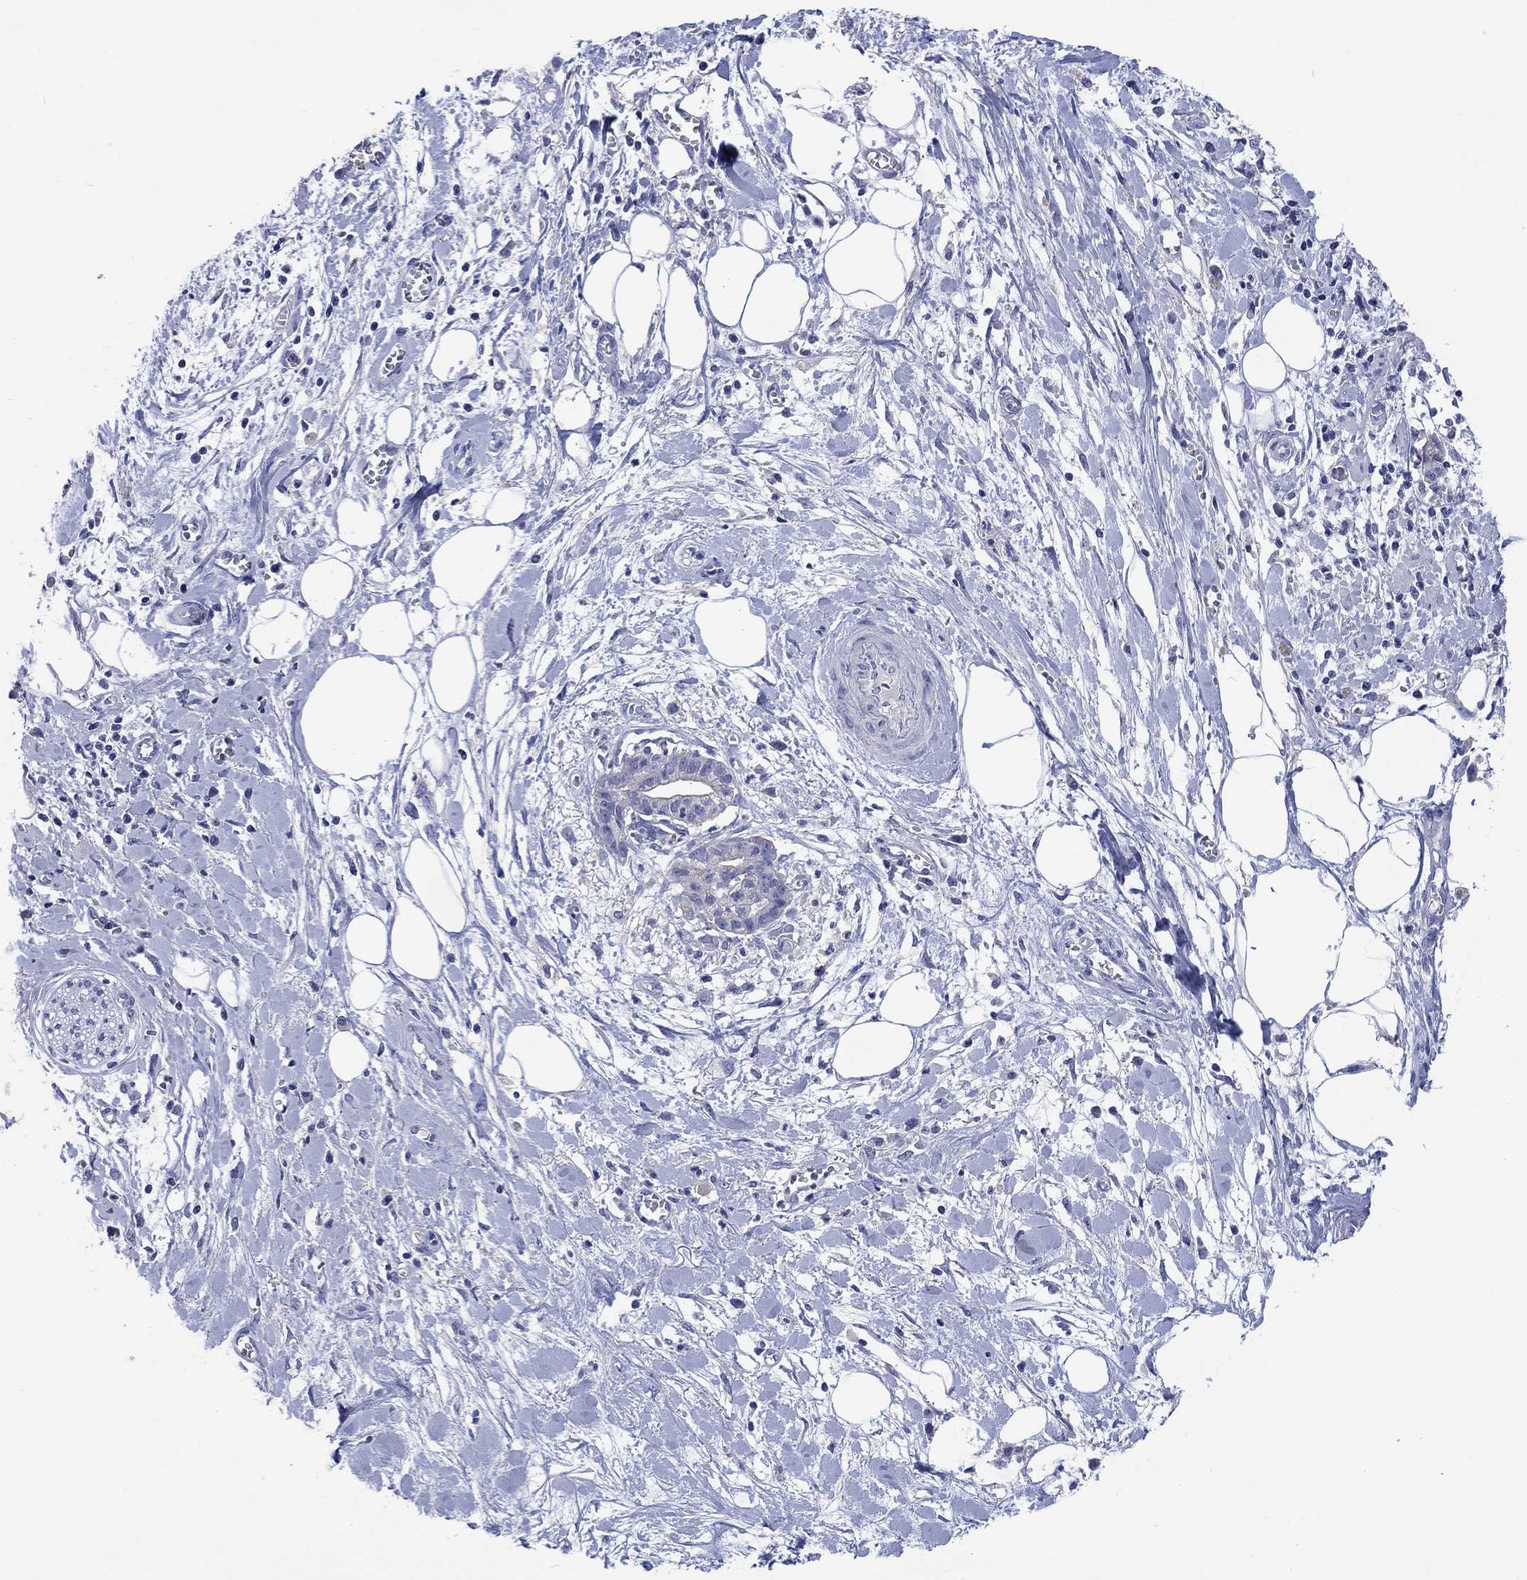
{"staining": {"intensity": "negative", "quantity": "none", "location": "none"}, "tissue": "pancreatic cancer", "cell_type": "Tumor cells", "image_type": "cancer", "snomed": [{"axis": "morphology", "description": "Normal tissue, NOS"}, {"axis": "morphology", "description": "Adenocarcinoma, NOS"}, {"axis": "topography", "description": "Lymph node"}, {"axis": "topography", "description": "Pancreas"}], "caption": "Photomicrograph shows no protein staining in tumor cells of adenocarcinoma (pancreatic) tissue.", "gene": "TOMM20L", "patient": {"sex": "female", "age": 58}}